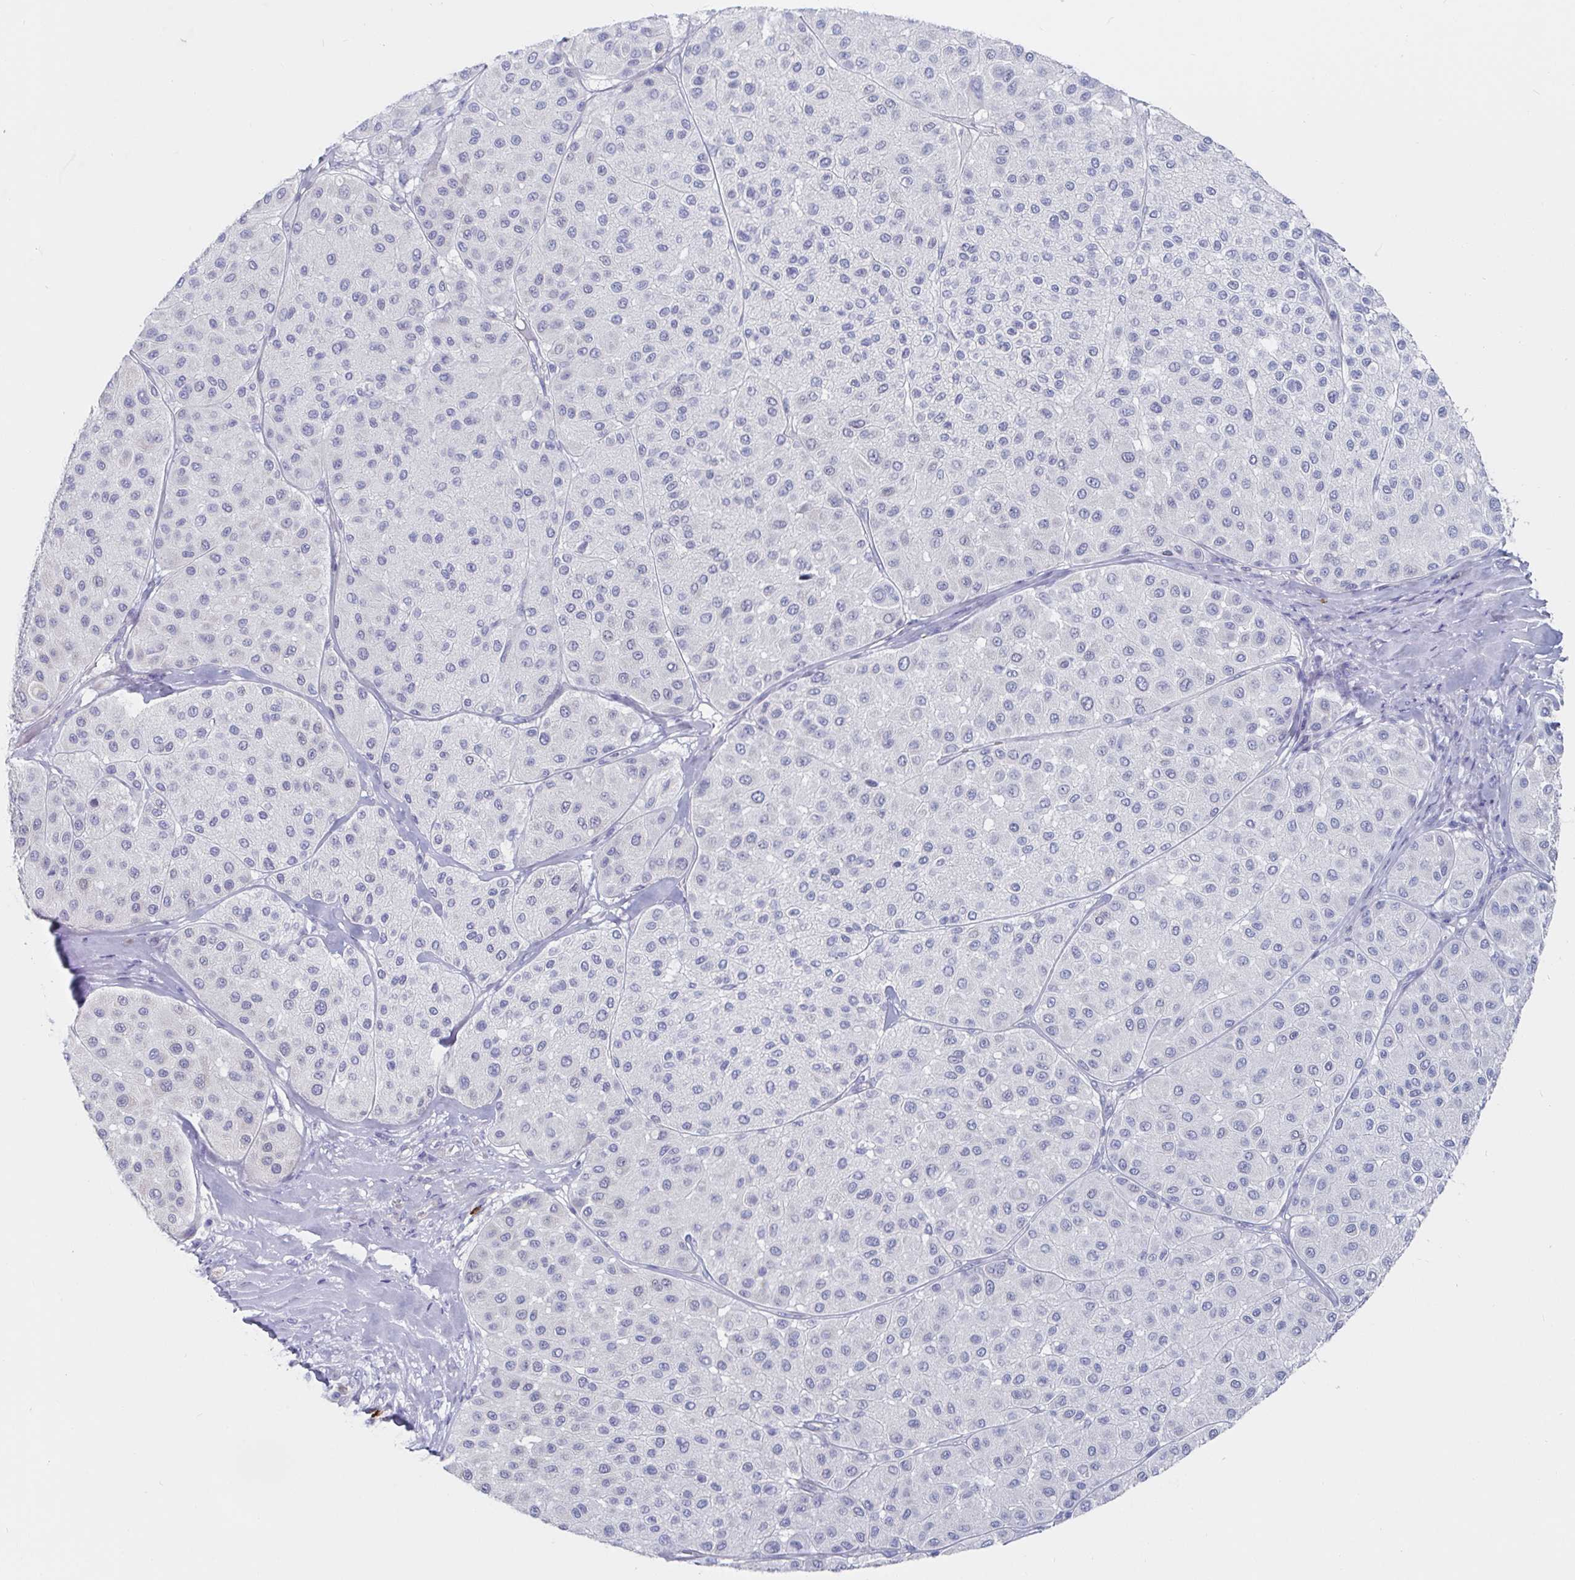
{"staining": {"intensity": "negative", "quantity": "none", "location": "none"}, "tissue": "melanoma", "cell_type": "Tumor cells", "image_type": "cancer", "snomed": [{"axis": "morphology", "description": "Malignant melanoma, Metastatic site"}, {"axis": "topography", "description": "Smooth muscle"}], "caption": "Immunohistochemical staining of human melanoma reveals no significant staining in tumor cells.", "gene": "PACSIN1", "patient": {"sex": "male", "age": 41}}